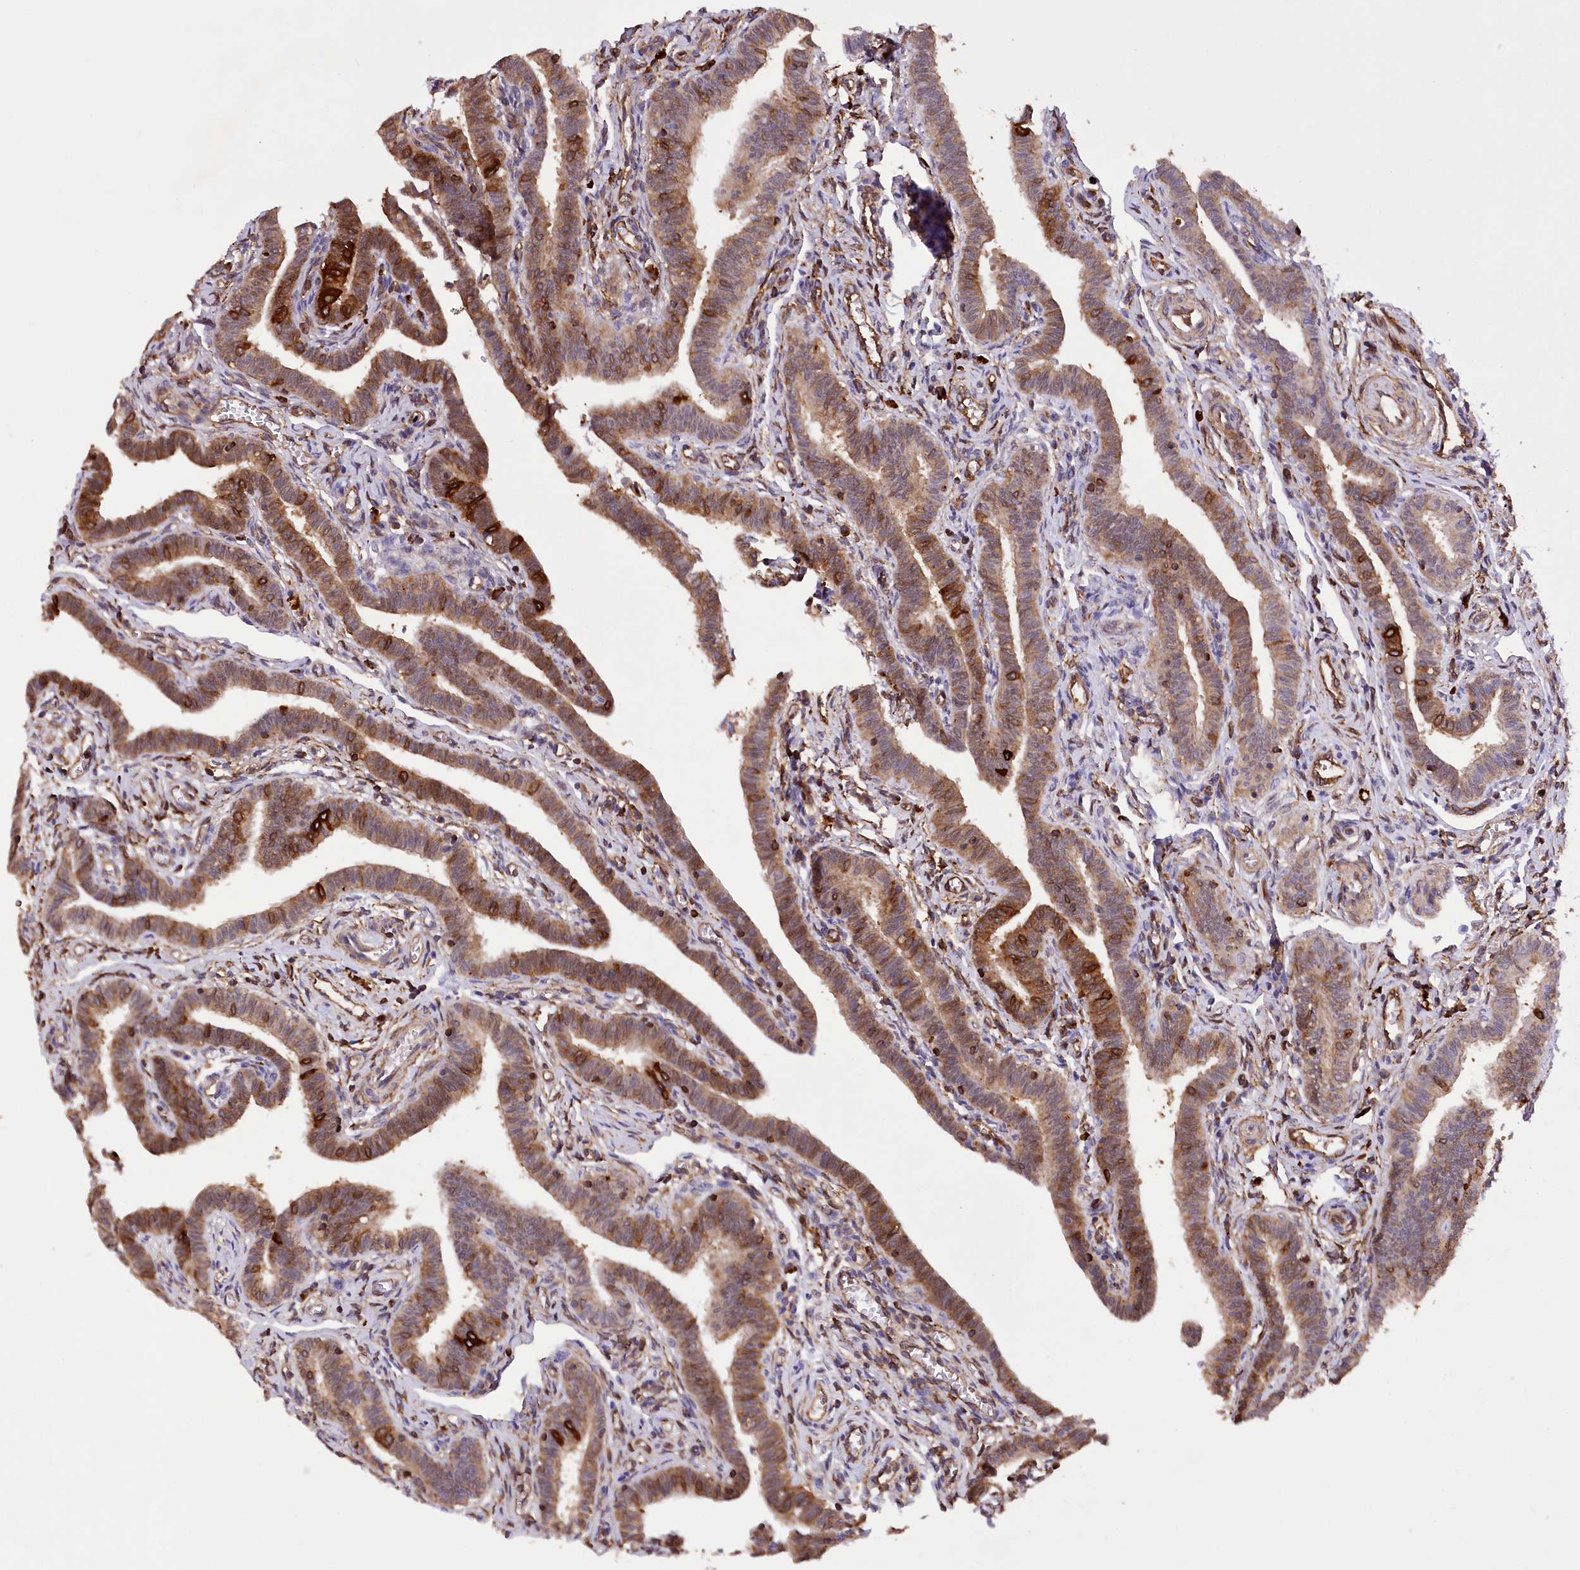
{"staining": {"intensity": "moderate", "quantity": ">75%", "location": "cytoplasmic/membranous"}, "tissue": "fallopian tube", "cell_type": "Glandular cells", "image_type": "normal", "snomed": [{"axis": "morphology", "description": "Normal tissue, NOS"}, {"axis": "topography", "description": "Fallopian tube"}], "caption": "This micrograph demonstrates IHC staining of benign fallopian tube, with medium moderate cytoplasmic/membranous positivity in approximately >75% of glandular cells.", "gene": "DPP3", "patient": {"sex": "female", "age": 36}}